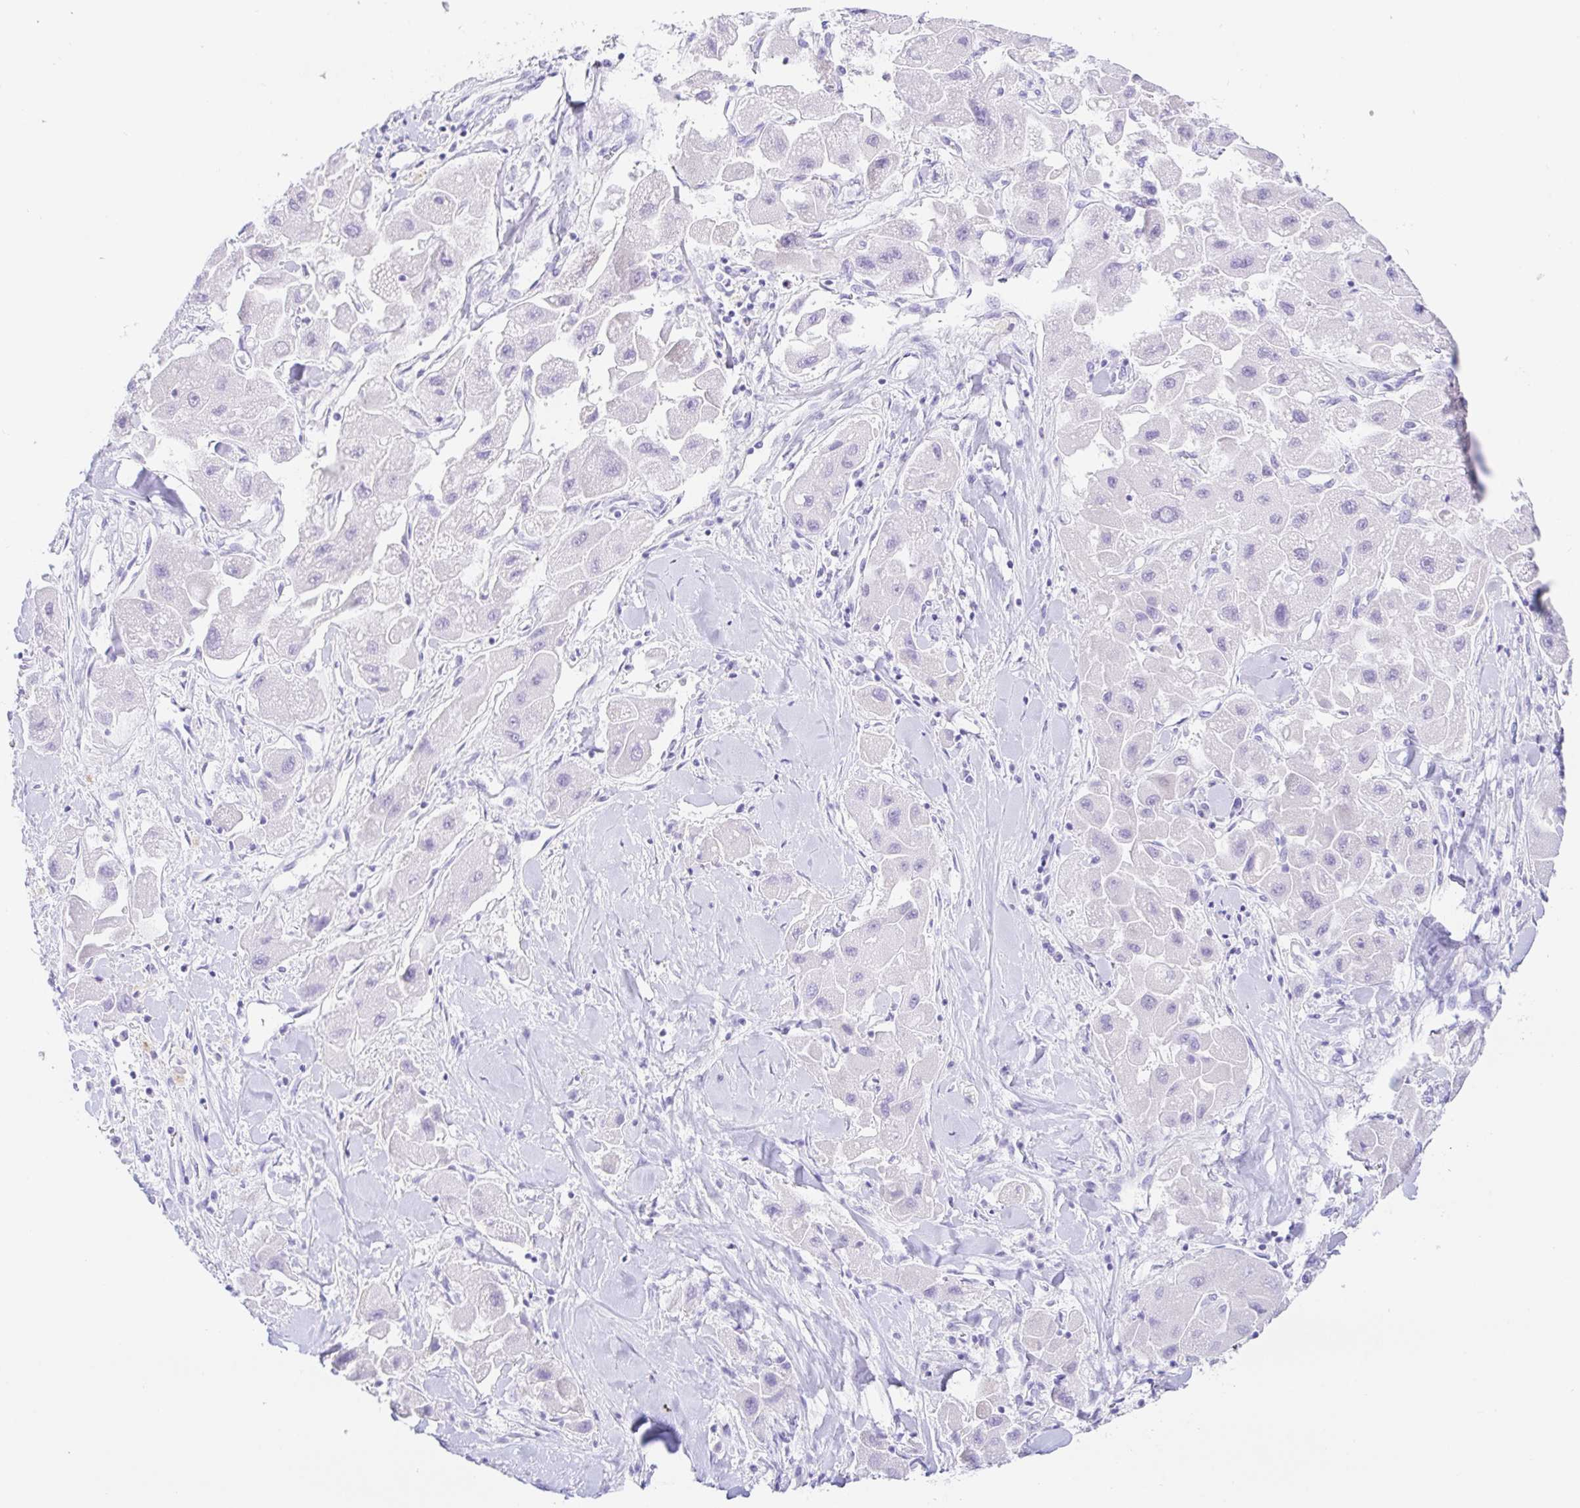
{"staining": {"intensity": "negative", "quantity": "none", "location": "none"}, "tissue": "liver cancer", "cell_type": "Tumor cells", "image_type": "cancer", "snomed": [{"axis": "morphology", "description": "Carcinoma, Hepatocellular, NOS"}, {"axis": "topography", "description": "Liver"}], "caption": "DAB immunohistochemical staining of human hepatocellular carcinoma (liver) reveals no significant expression in tumor cells.", "gene": "PAX8", "patient": {"sex": "male", "age": 24}}